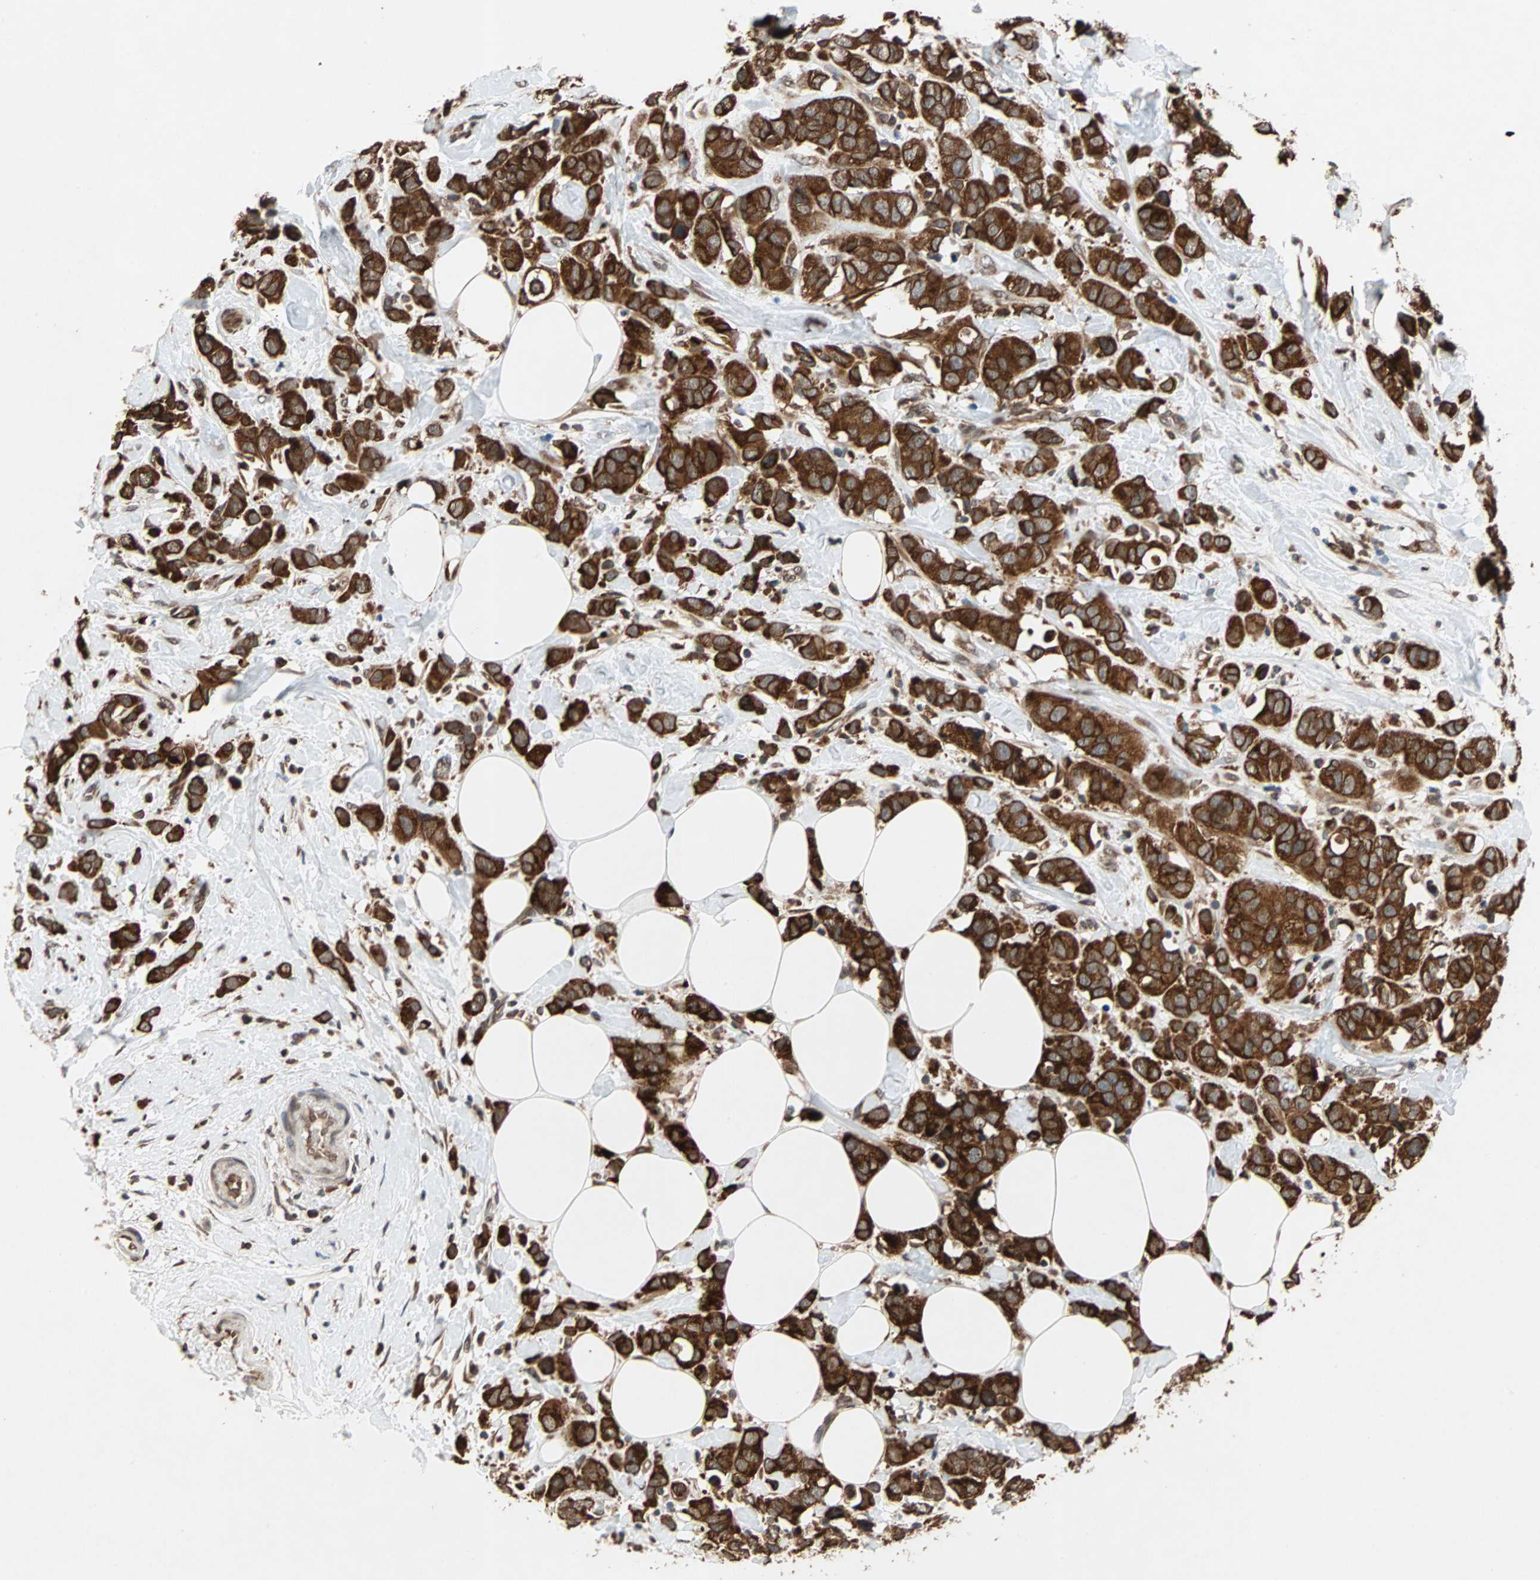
{"staining": {"intensity": "strong", "quantity": ">75%", "location": "cytoplasmic/membranous"}, "tissue": "breast cancer", "cell_type": "Tumor cells", "image_type": "cancer", "snomed": [{"axis": "morphology", "description": "Normal tissue, NOS"}, {"axis": "morphology", "description": "Duct carcinoma"}, {"axis": "topography", "description": "Breast"}], "caption": "This histopathology image shows breast cancer (invasive ductal carcinoma) stained with IHC to label a protein in brown. The cytoplasmic/membranous of tumor cells show strong positivity for the protein. Nuclei are counter-stained blue.", "gene": "AUP1", "patient": {"sex": "female", "age": 50}}